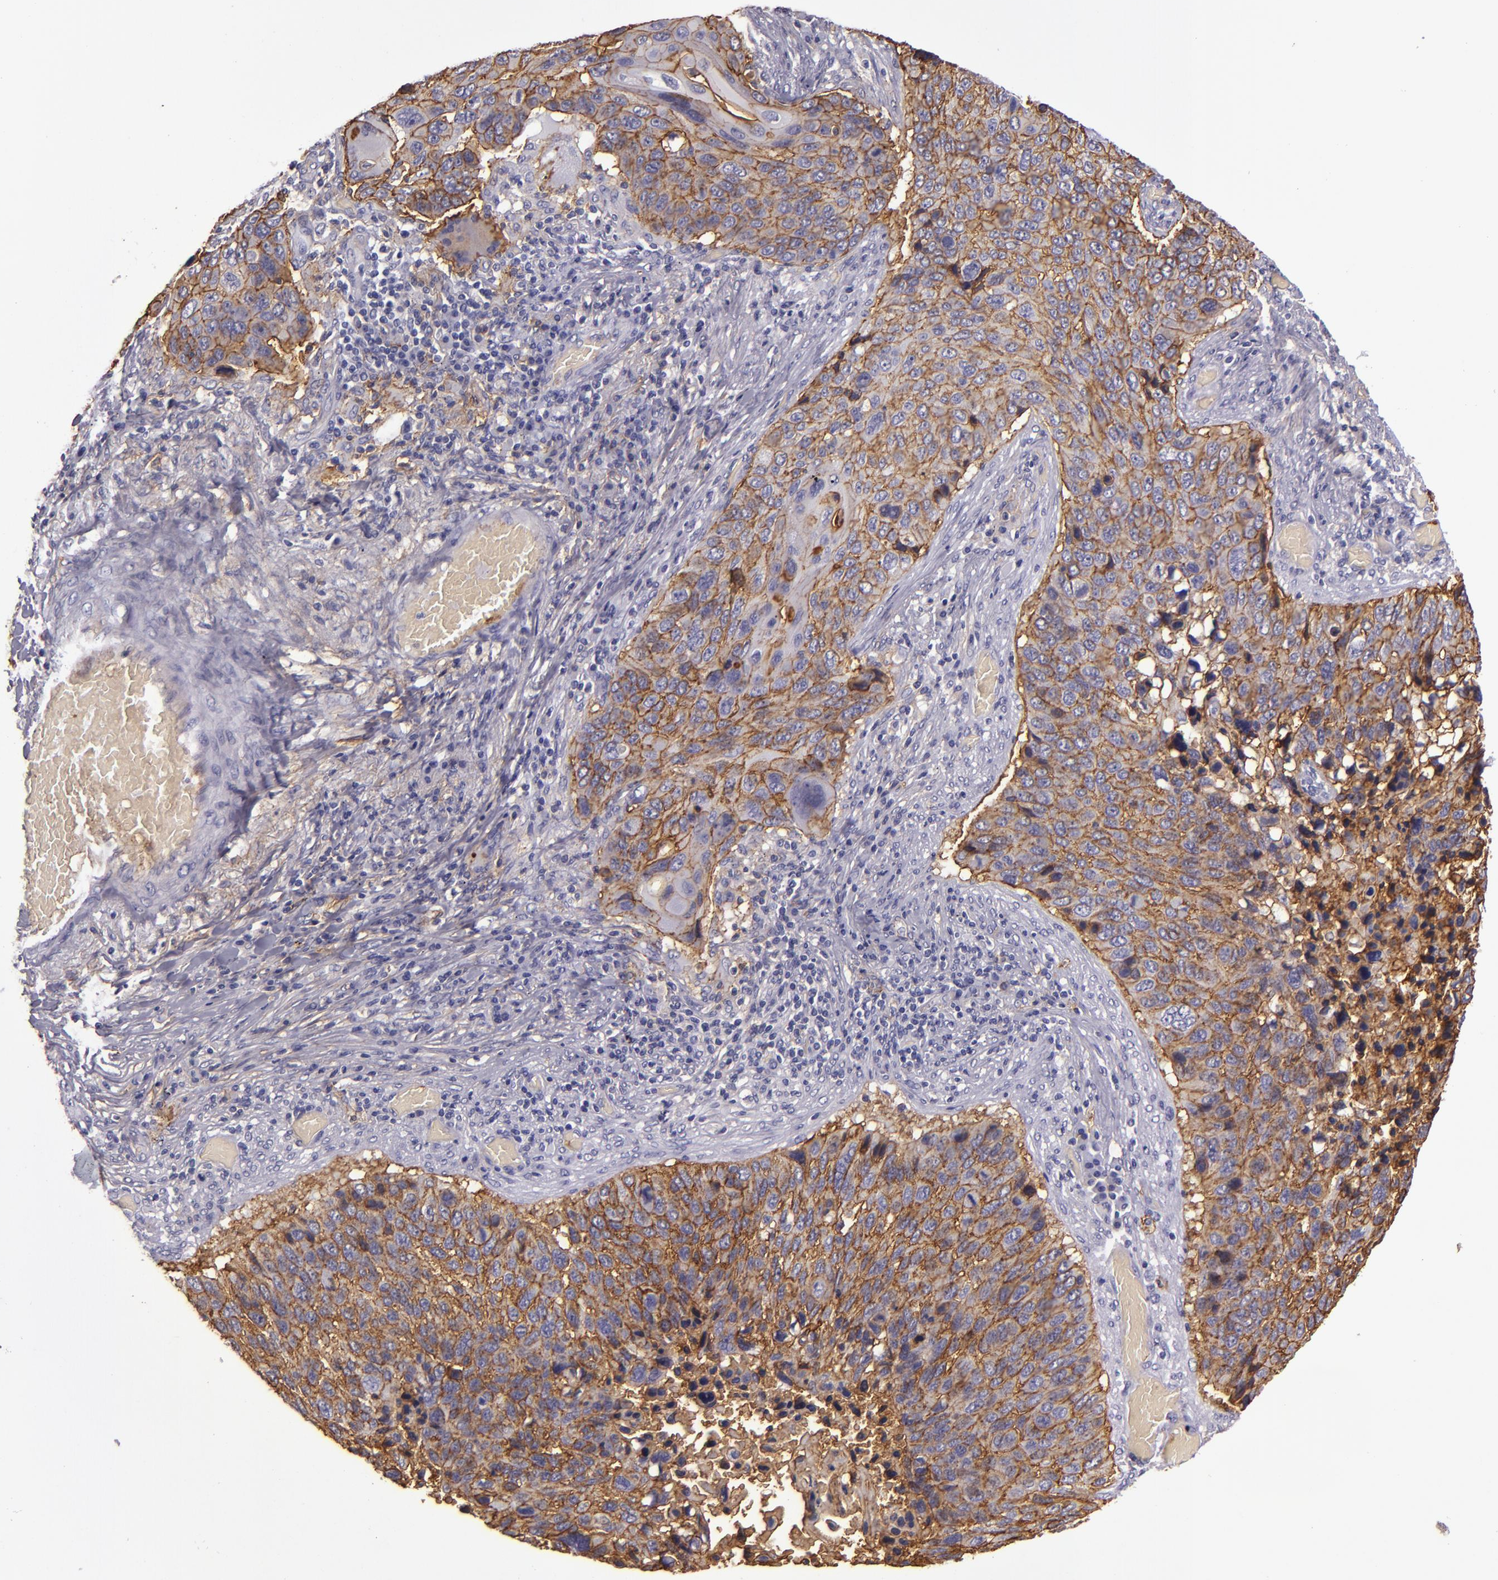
{"staining": {"intensity": "strong", "quantity": ">75%", "location": "cytoplasmic/membranous"}, "tissue": "lung cancer", "cell_type": "Tumor cells", "image_type": "cancer", "snomed": [{"axis": "morphology", "description": "Squamous cell carcinoma, NOS"}, {"axis": "topography", "description": "Lung"}], "caption": "Lung cancer (squamous cell carcinoma) was stained to show a protein in brown. There is high levels of strong cytoplasmic/membranous expression in about >75% of tumor cells. (DAB (3,3'-diaminobenzidine) = brown stain, brightfield microscopy at high magnification).", "gene": "CD9", "patient": {"sex": "male", "age": 68}}